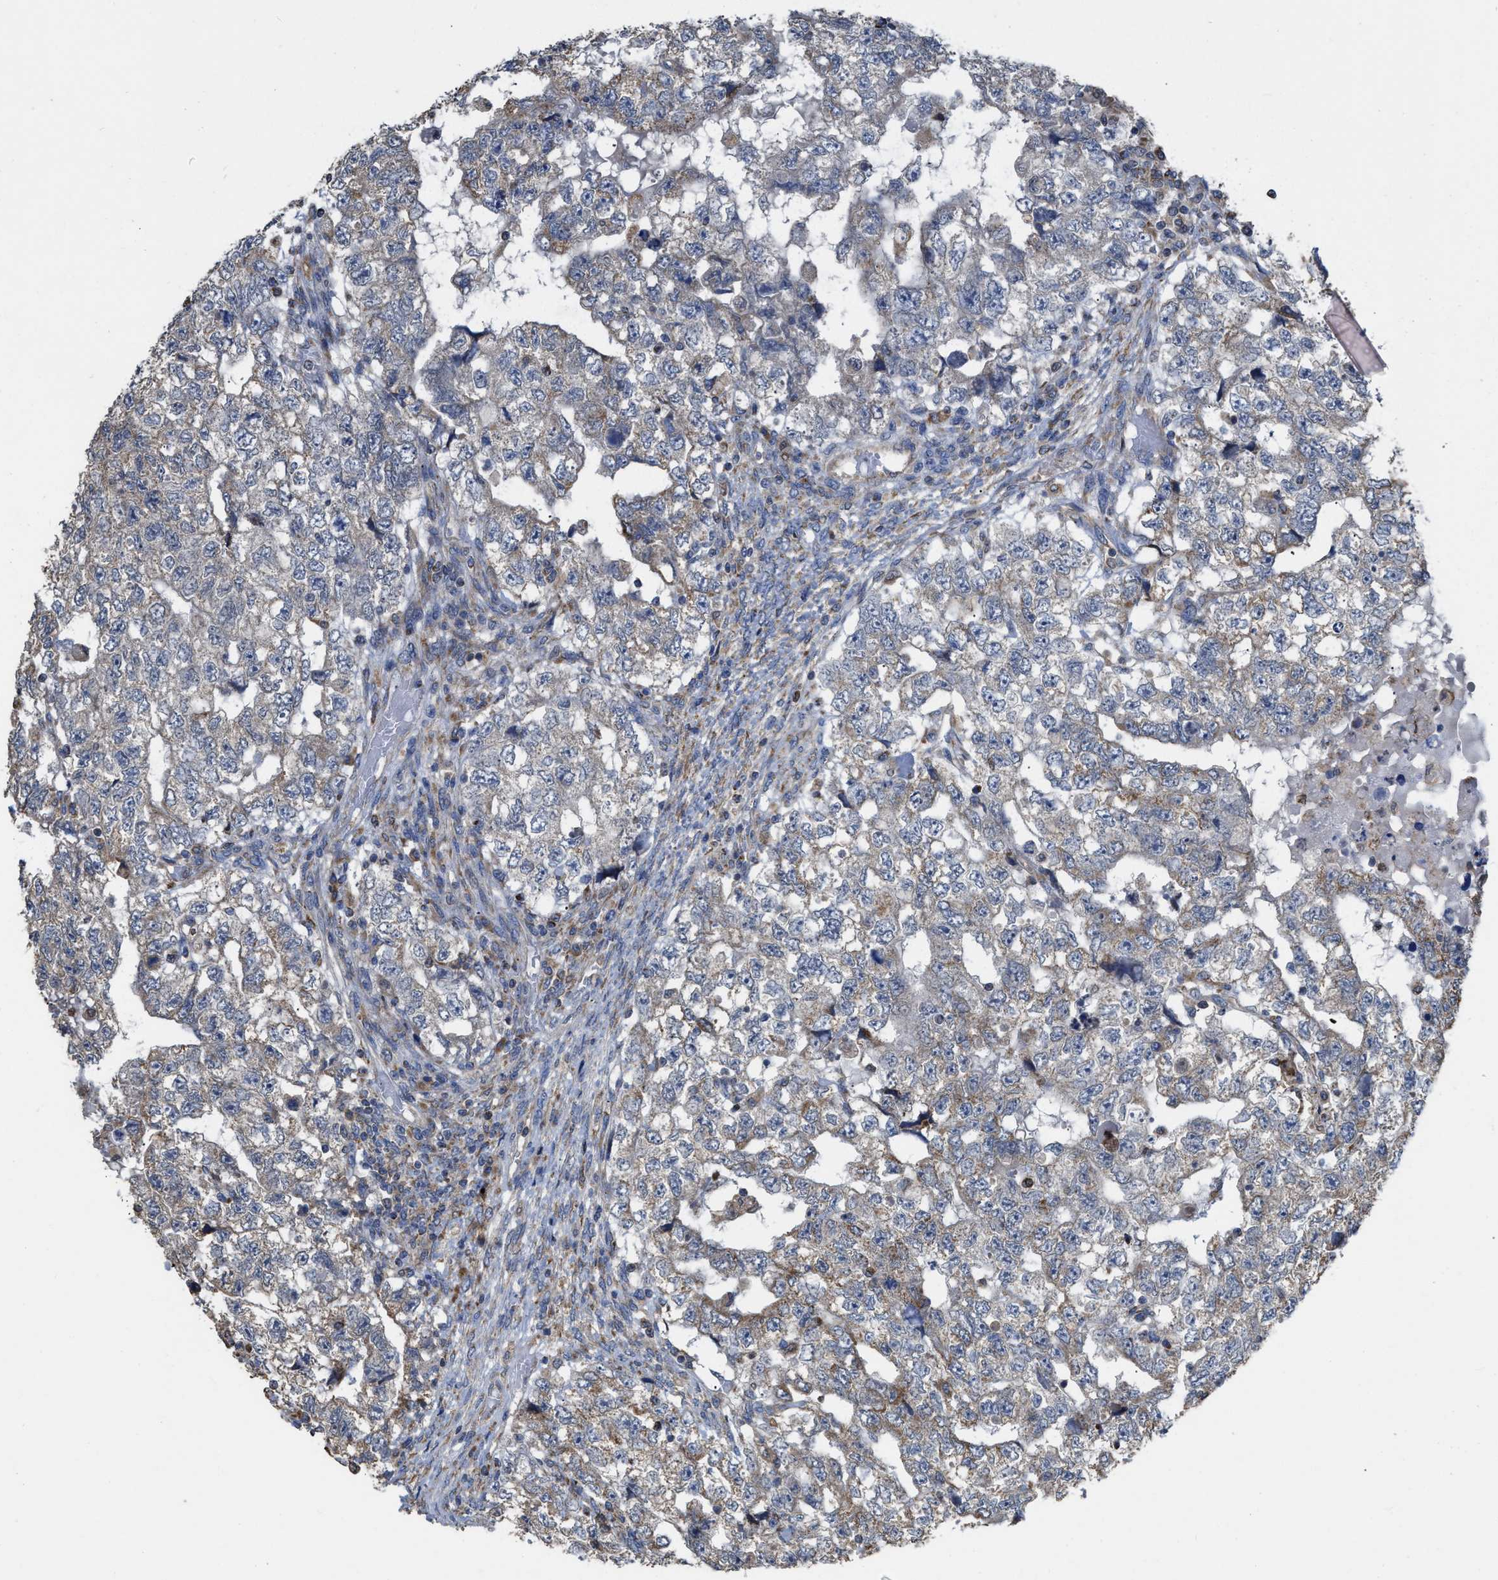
{"staining": {"intensity": "weak", "quantity": "<25%", "location": "cytoplasmic/membranous"}, "tissue": "testis cancer", "cell_type": "Tumor cells", "image_type": "cancer", "snomed": [{"axis": "morphology", "description": "Carcinoma, Embryonal, NOS"}, {"axis": "topography", "description": "Testis"}], "caption": "This photomicrograph is of testis embryonal carcinoma stained with IHC to label a protein in brown with the nuclei are counter-stained blue. There is no expression in tumor cells.", "gene": "AK2", "patient": {"sex": "male", "age": 36}}